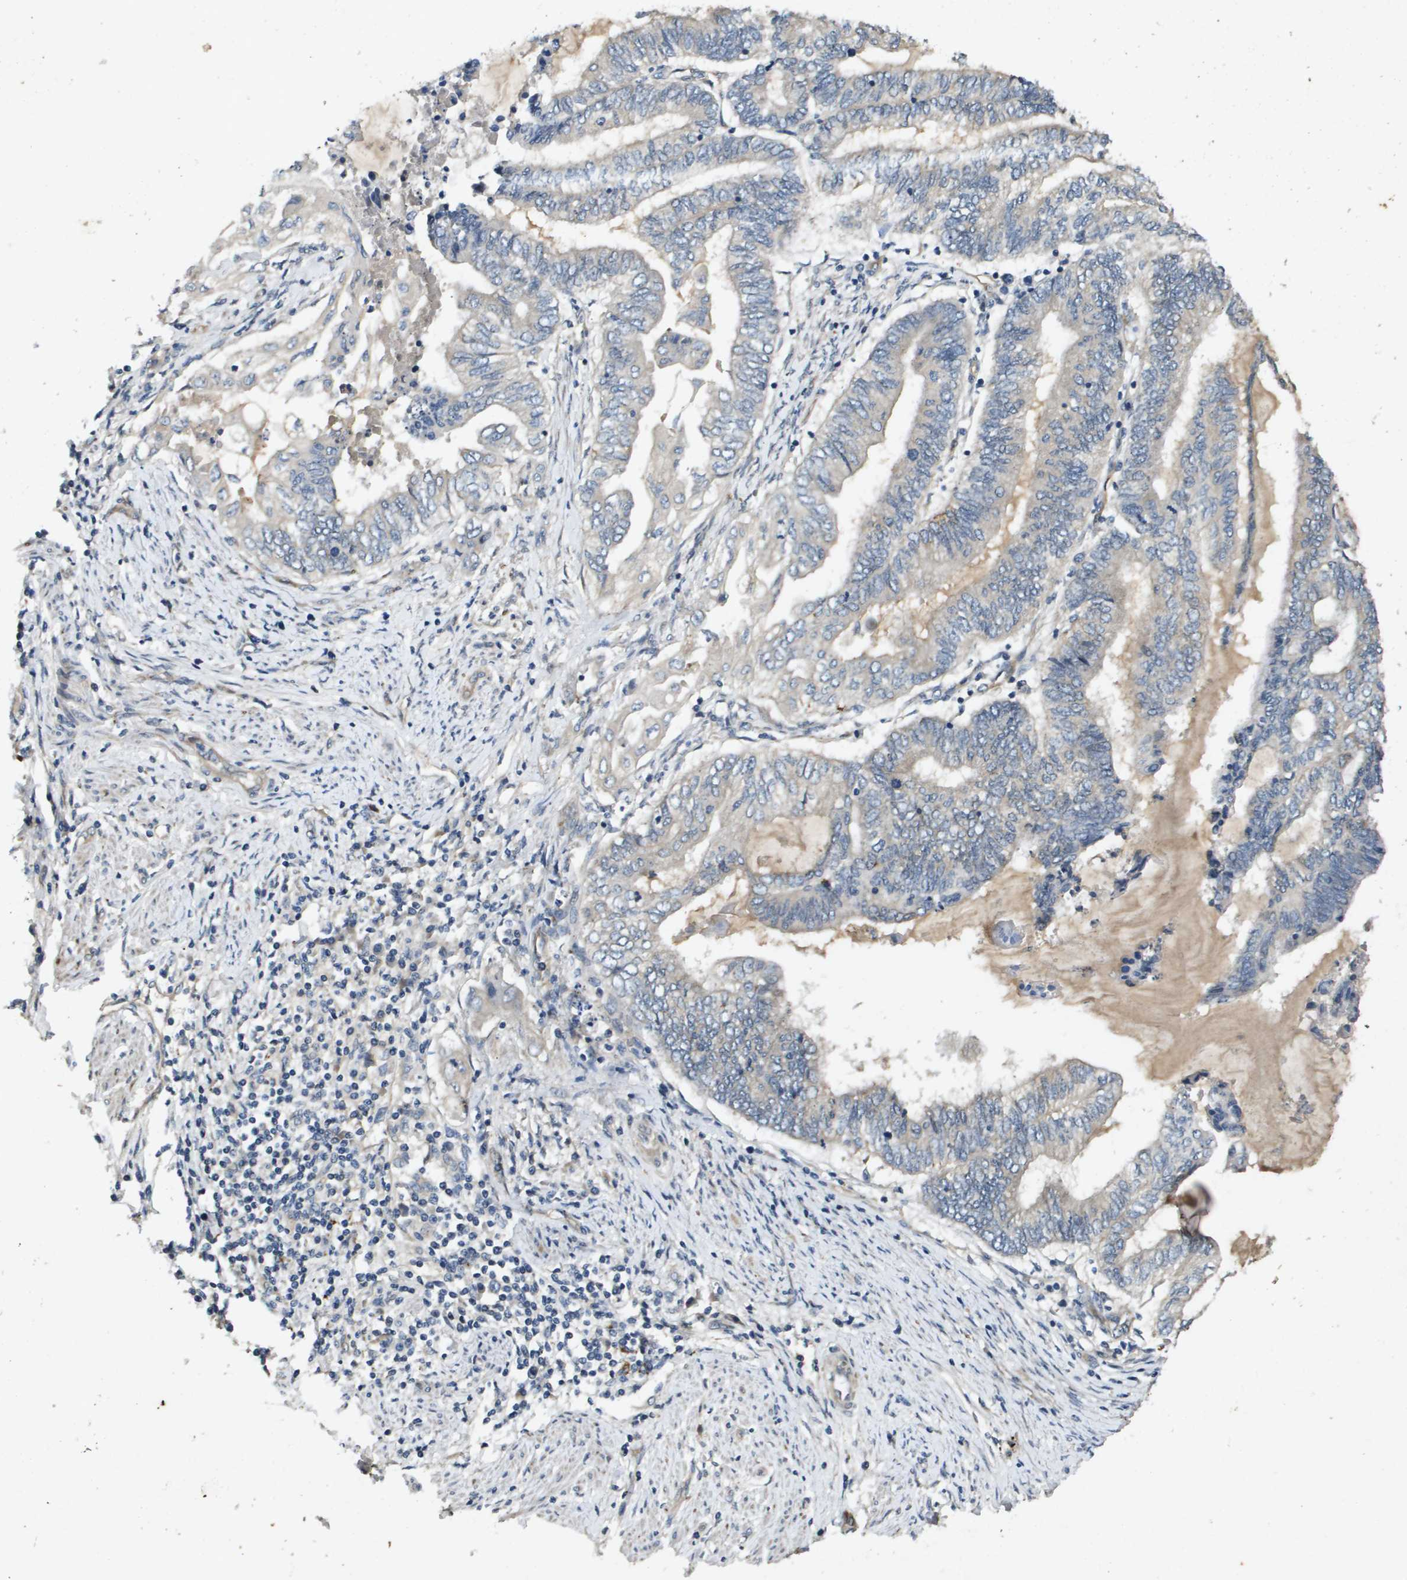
{"staining": {"intensity": "weak", "quantity": "<25%", "location": "cytoplasmic/membranous"}, "tissue": "endometrial cancer", "cell_type": "Tumor cells", "image_type": "cancer", "snomed": [{"axis": "morphology", "description": "Adenocarcinoma, NOS"}, {"axis": "topography", "description": "Uterus"}, {"axis": "topography", "description": "Endometrium"}], "caption": "Immunohistochemistry of human adenocarcinoma (endometrial) exhibits no expression in tumor cells. (IHC, brightfield microscopy, high magnification).", "gene": "PGAP3", "patient": {"sex": "female", "age": 70}}